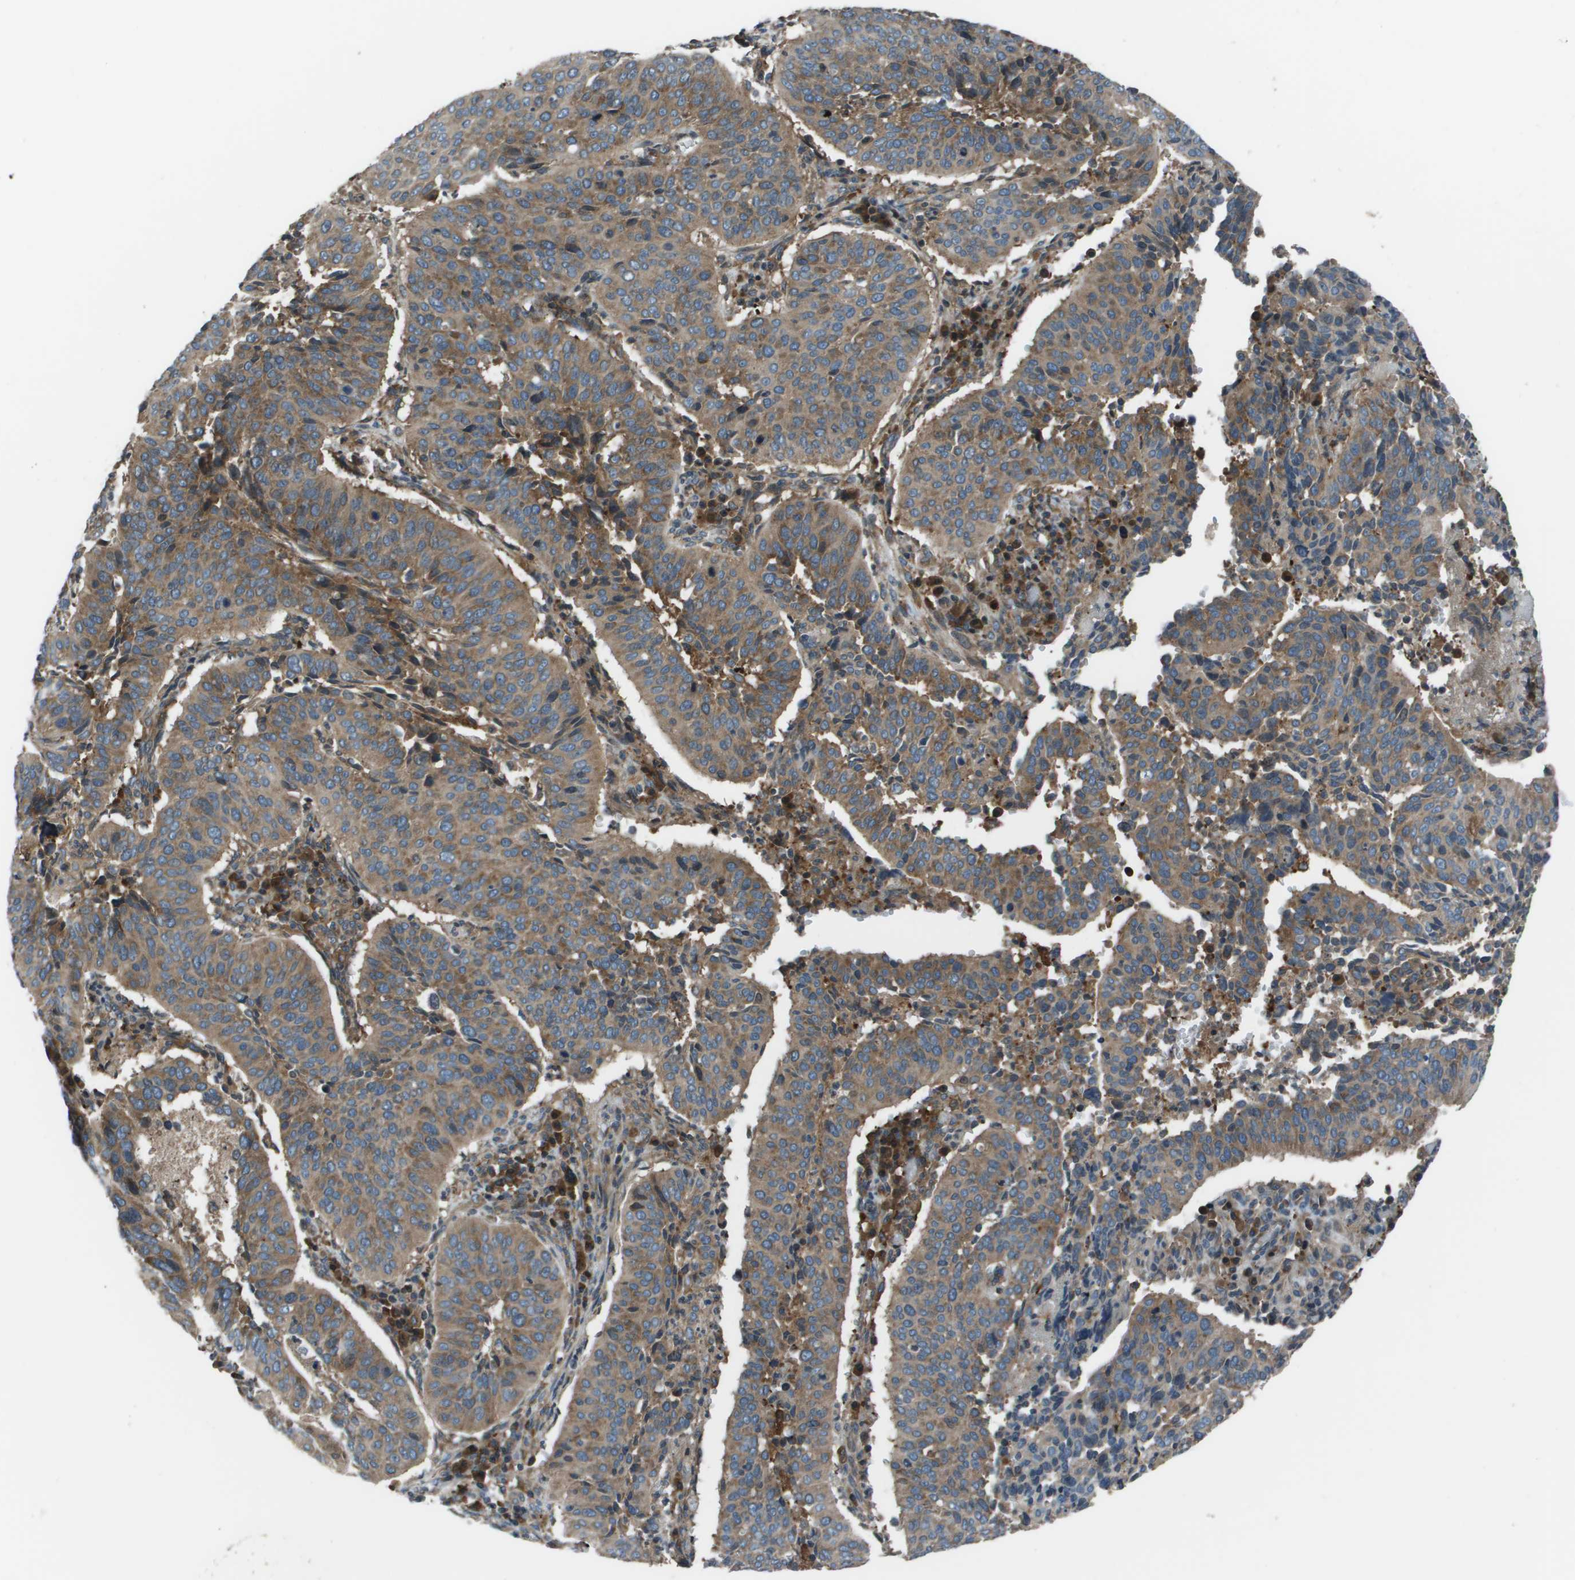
{"staining": {"intensity": "moderate", "quantity": ">75%", "location": "cytoplasmic/membranous"}, "tissue": "cervical cancer", "cell_type": "Tumor cells", "image_type": "cancer", "snomed": [{"axis": "morphology", "description": "Normal tissue, NOS"}, {"axis": "morphology", "description": "Squamous cell carcinoma, NOS"}, {"axis": "topography", "description": "Cervix"}], "caption": "Human squamous cell carcinoma (cervical) stained with a protein marker demonstrates moderate staining in tumor cells.", "gene": "EIF3B", "patient": {"sex": "female", "age": 39}}